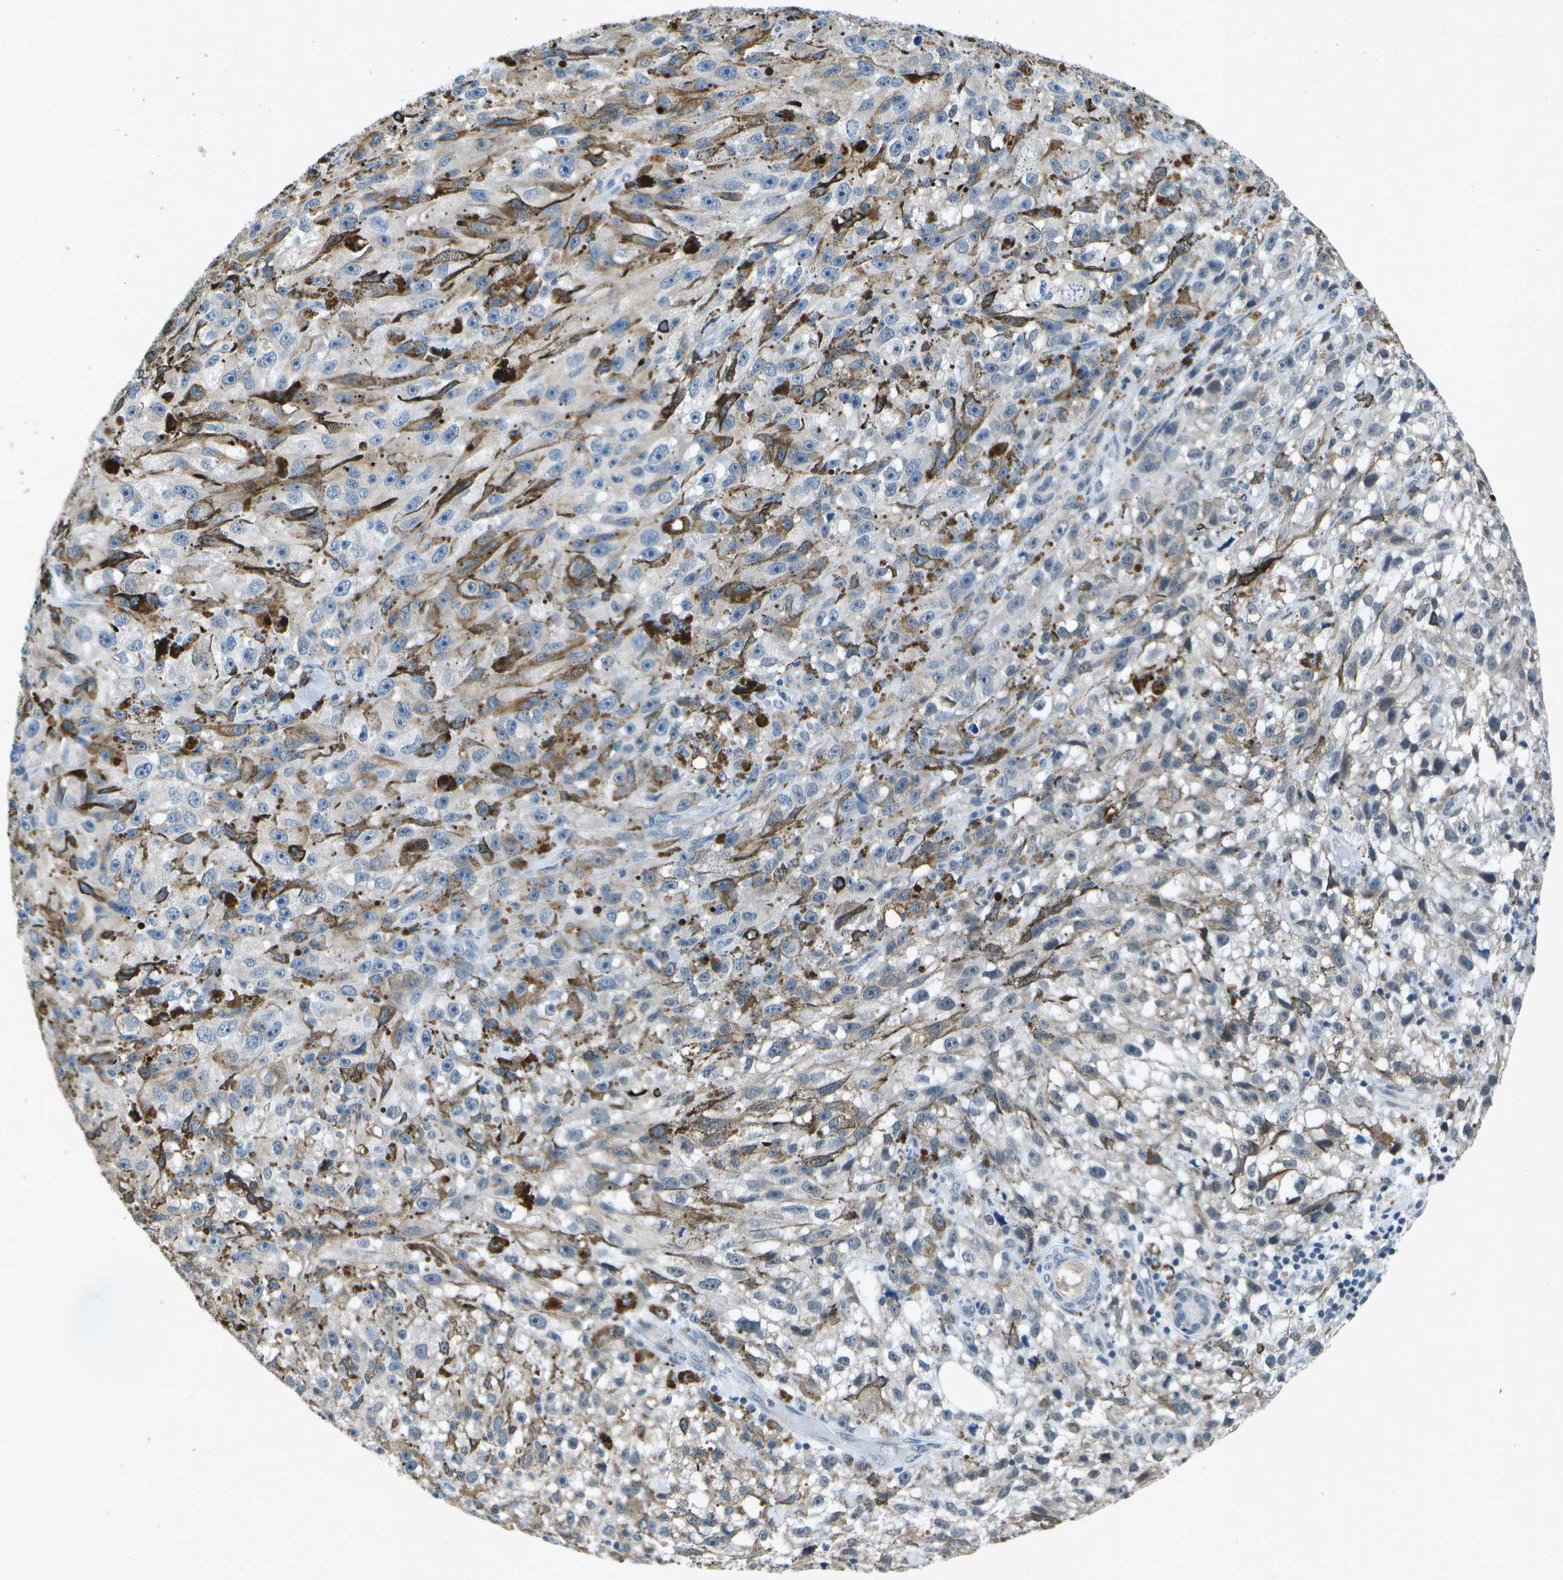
{"staining": {"intensity": "negative", "quantity": "none", "location": "none"}, "tissue": "melanoma", "cell_type": "Tumor cells", "image_type": "cancer", "snomed": [{"axis": "morphology", "description": "Malignant melanoma, NOS"}, {"axis": "topography", "description": "Skin"}], "caption": "Protein analysis of melanoma shows no significant expression in tumor cells.", "gene": "DSE", "patient": {"sex": "female", "age": 104}}